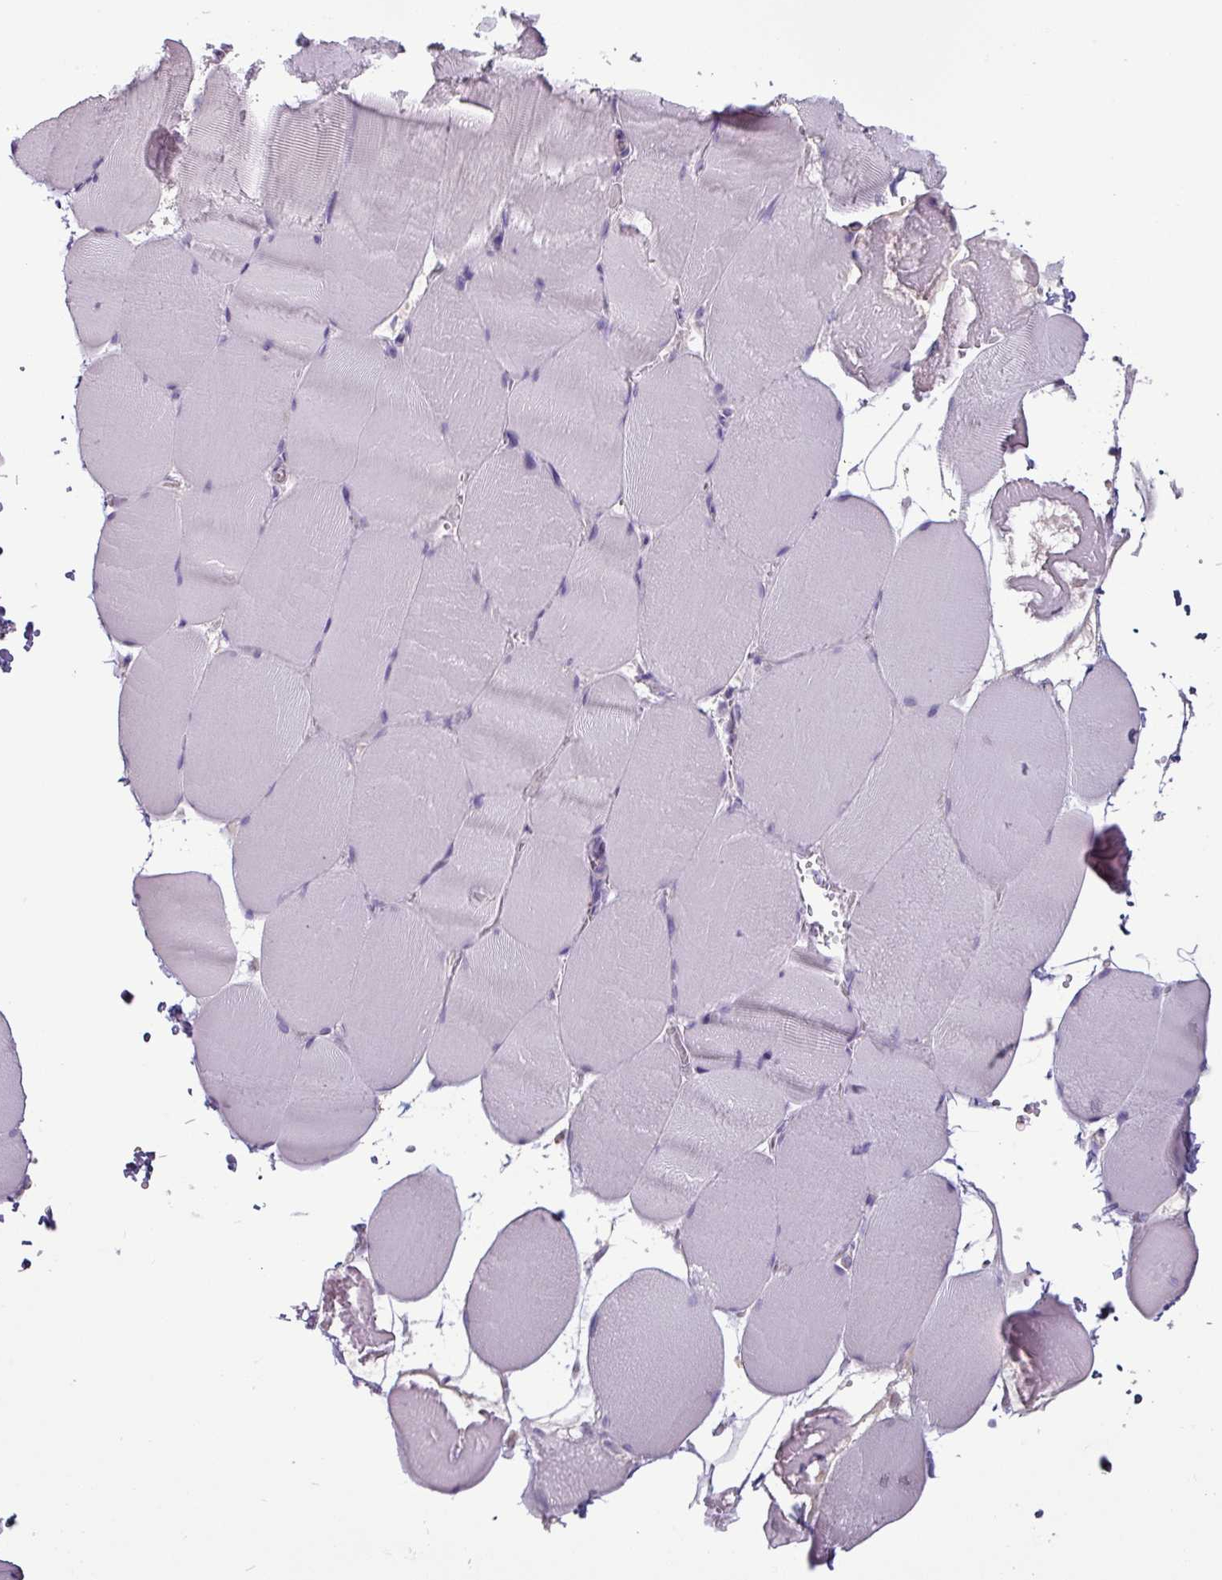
{"staining": {"intensity": "negative", "quantity": "none", "location": "none"}, "tissue": "skeletal muscle", "cell_type": "Myocytes", "image_type": "normal", "snomed": [{"axis": "morphology", "description": "Normal tissue, NOS"}, {"axis": "topography", "description": "Skeletal muscle"}, {"axis": "topography", "description": "Head-Neck"}], "caption": "Immunohistochemistry (IHC) photomicrograph of normal skeletal muscle: human skeletal muscle stained with DAB shows no significant protein positivity in myocytes.", "gene": "CD8A", "patient": {"sex": "male", "age": 66}}